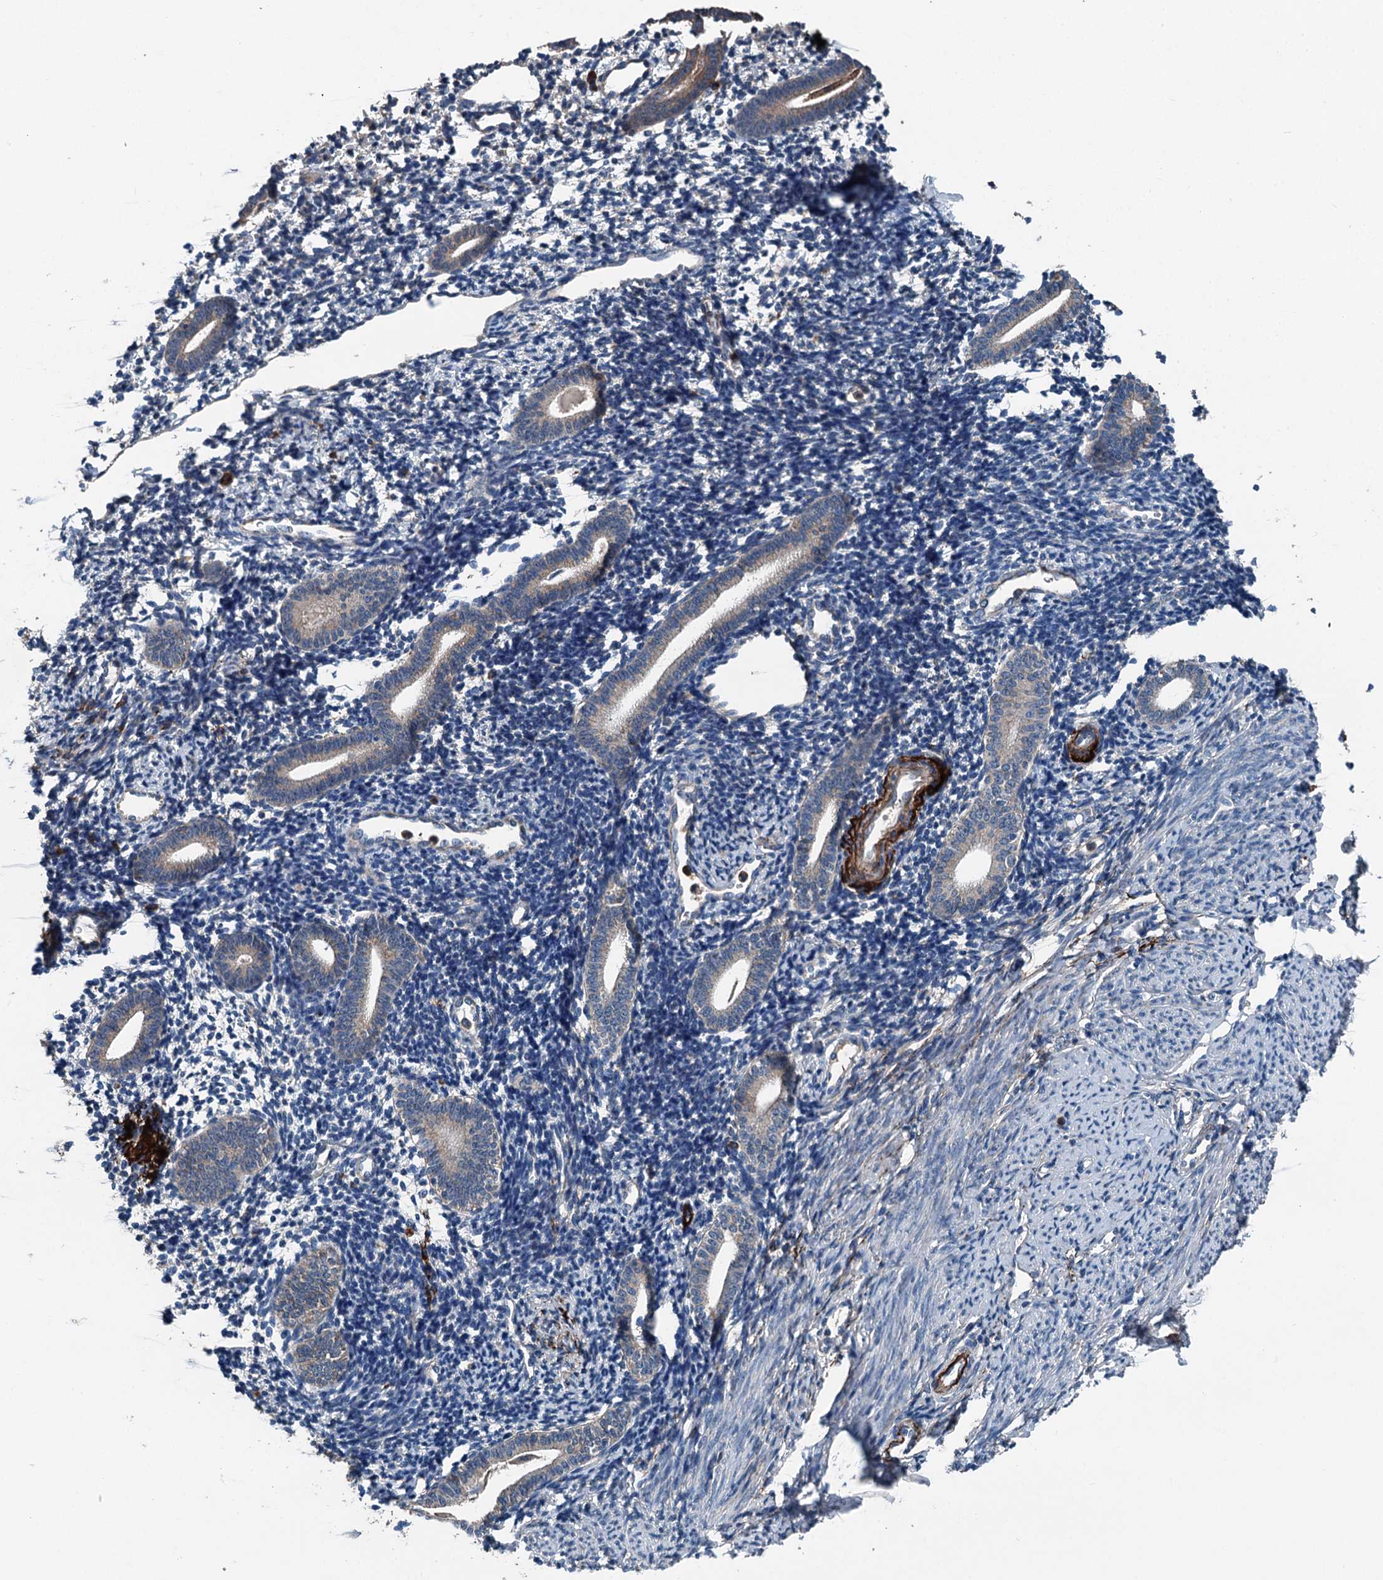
{"staining": {"intensity": "negative", "quantity": "none", "location": "none"}, "tissue": "endometrium", "cell_type": "Cells in endometrial stroma", "image_type": "normal", "snomed": [{"axis": "morphology", "description": "Normal tissue, NOS"}, {"axis": "topography", "description": "Endometrium"}], "caption": "Unremarkable endometrium was stained to show a protein in brown. There is no significant staining in cells in endometrial stroma. (DAB (3,3'-diaminobenzidine) IHC, high magnification).", "gene": "PDSS1", "patient": {"sex": "female", "age": 56}}